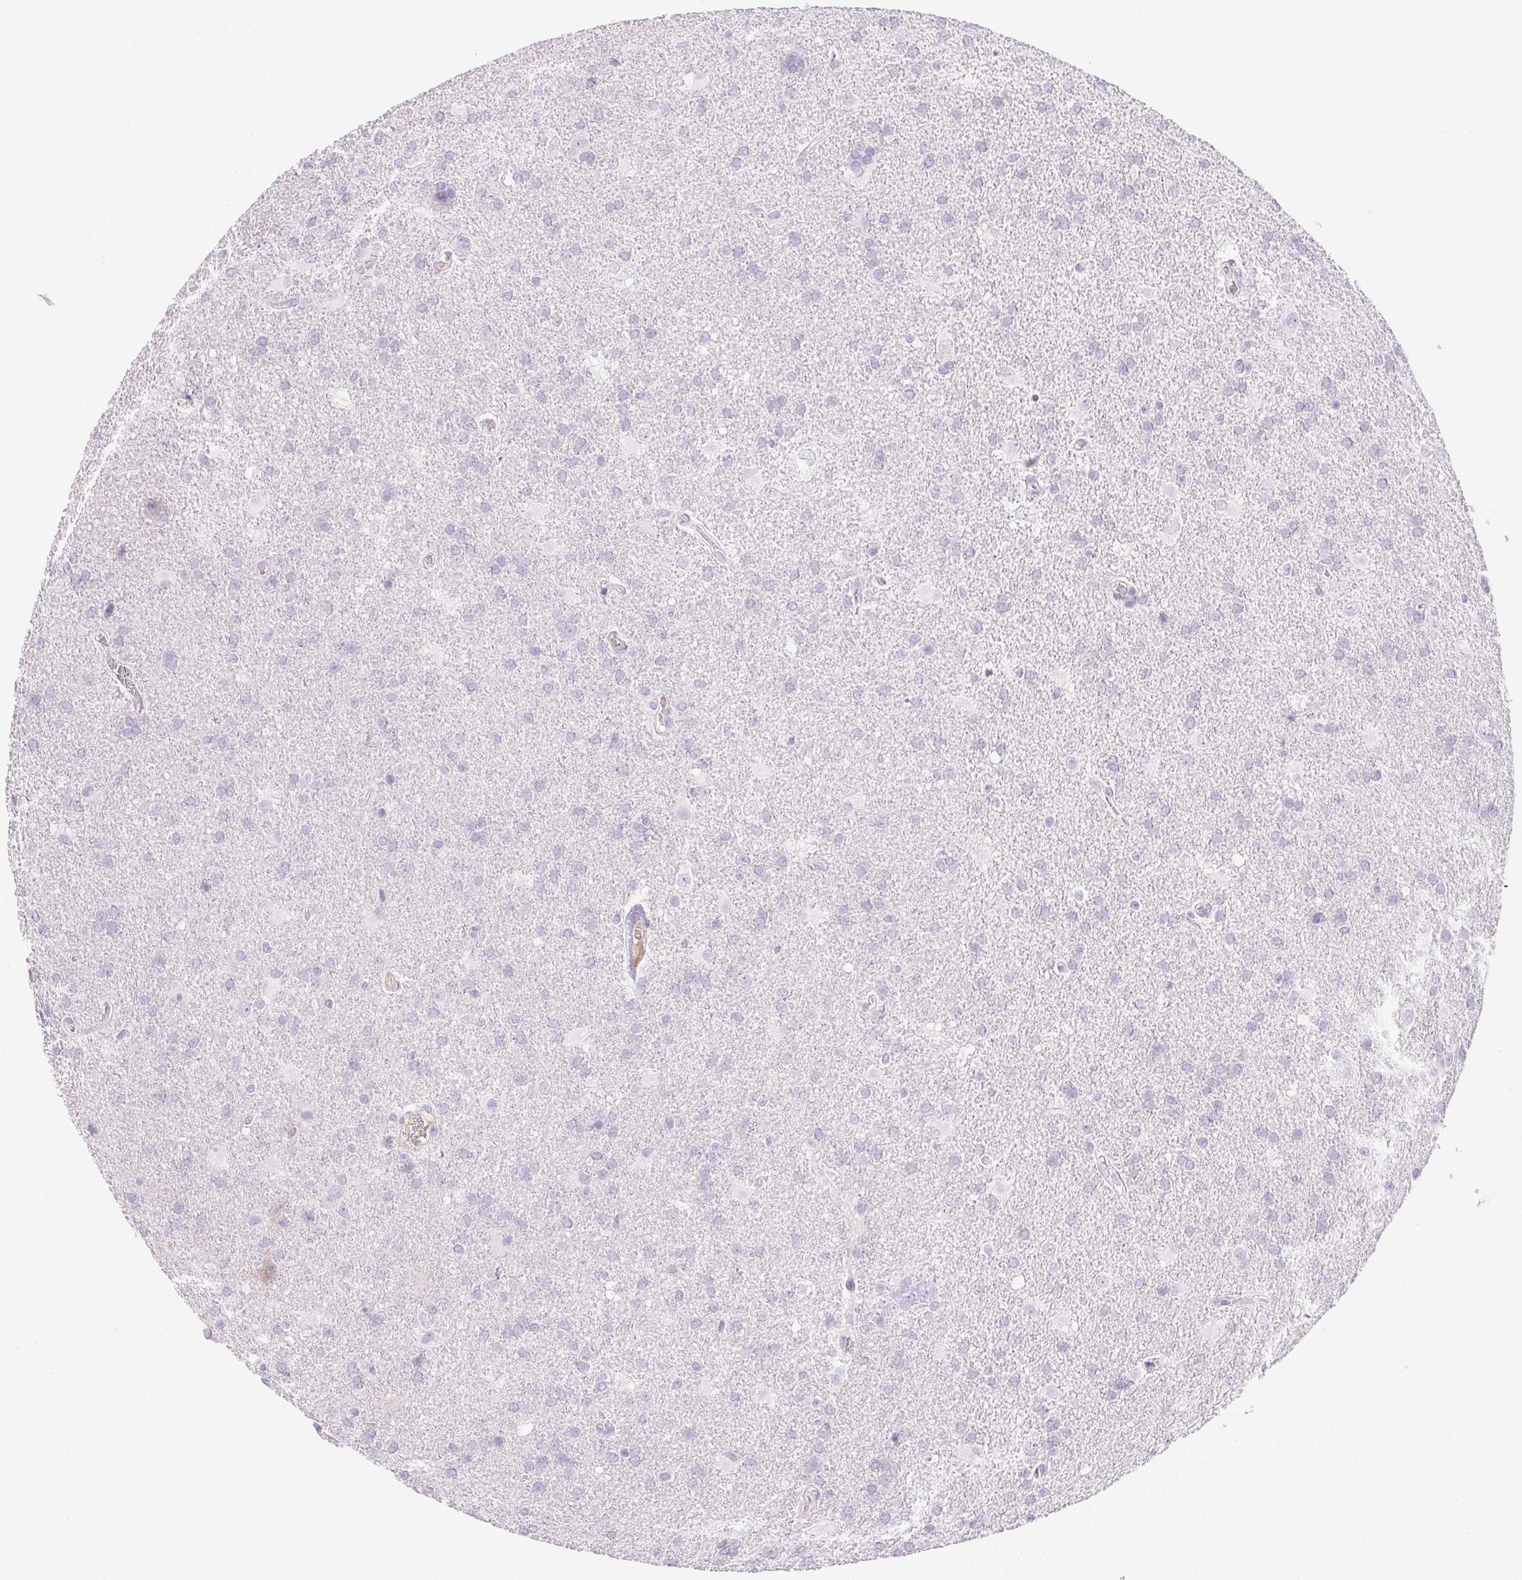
{"staining": {"intensity": "negative", "quantity": "none", "location": "none"}, "tissue": "glioma", "cell_type": "Tumor cells", "image_type": "cancer", "snomed": [{"axis": "morphology", "description": "Glioma, malignant, Low grade"}, {"axis": "topography", "description": "Brain"}], "caption": "Glioma was stained to show a protein in brown. There is no significant expression in tumor cells.", "gene": "PADI4", "patient": {"sex": "male", "age": 66}}